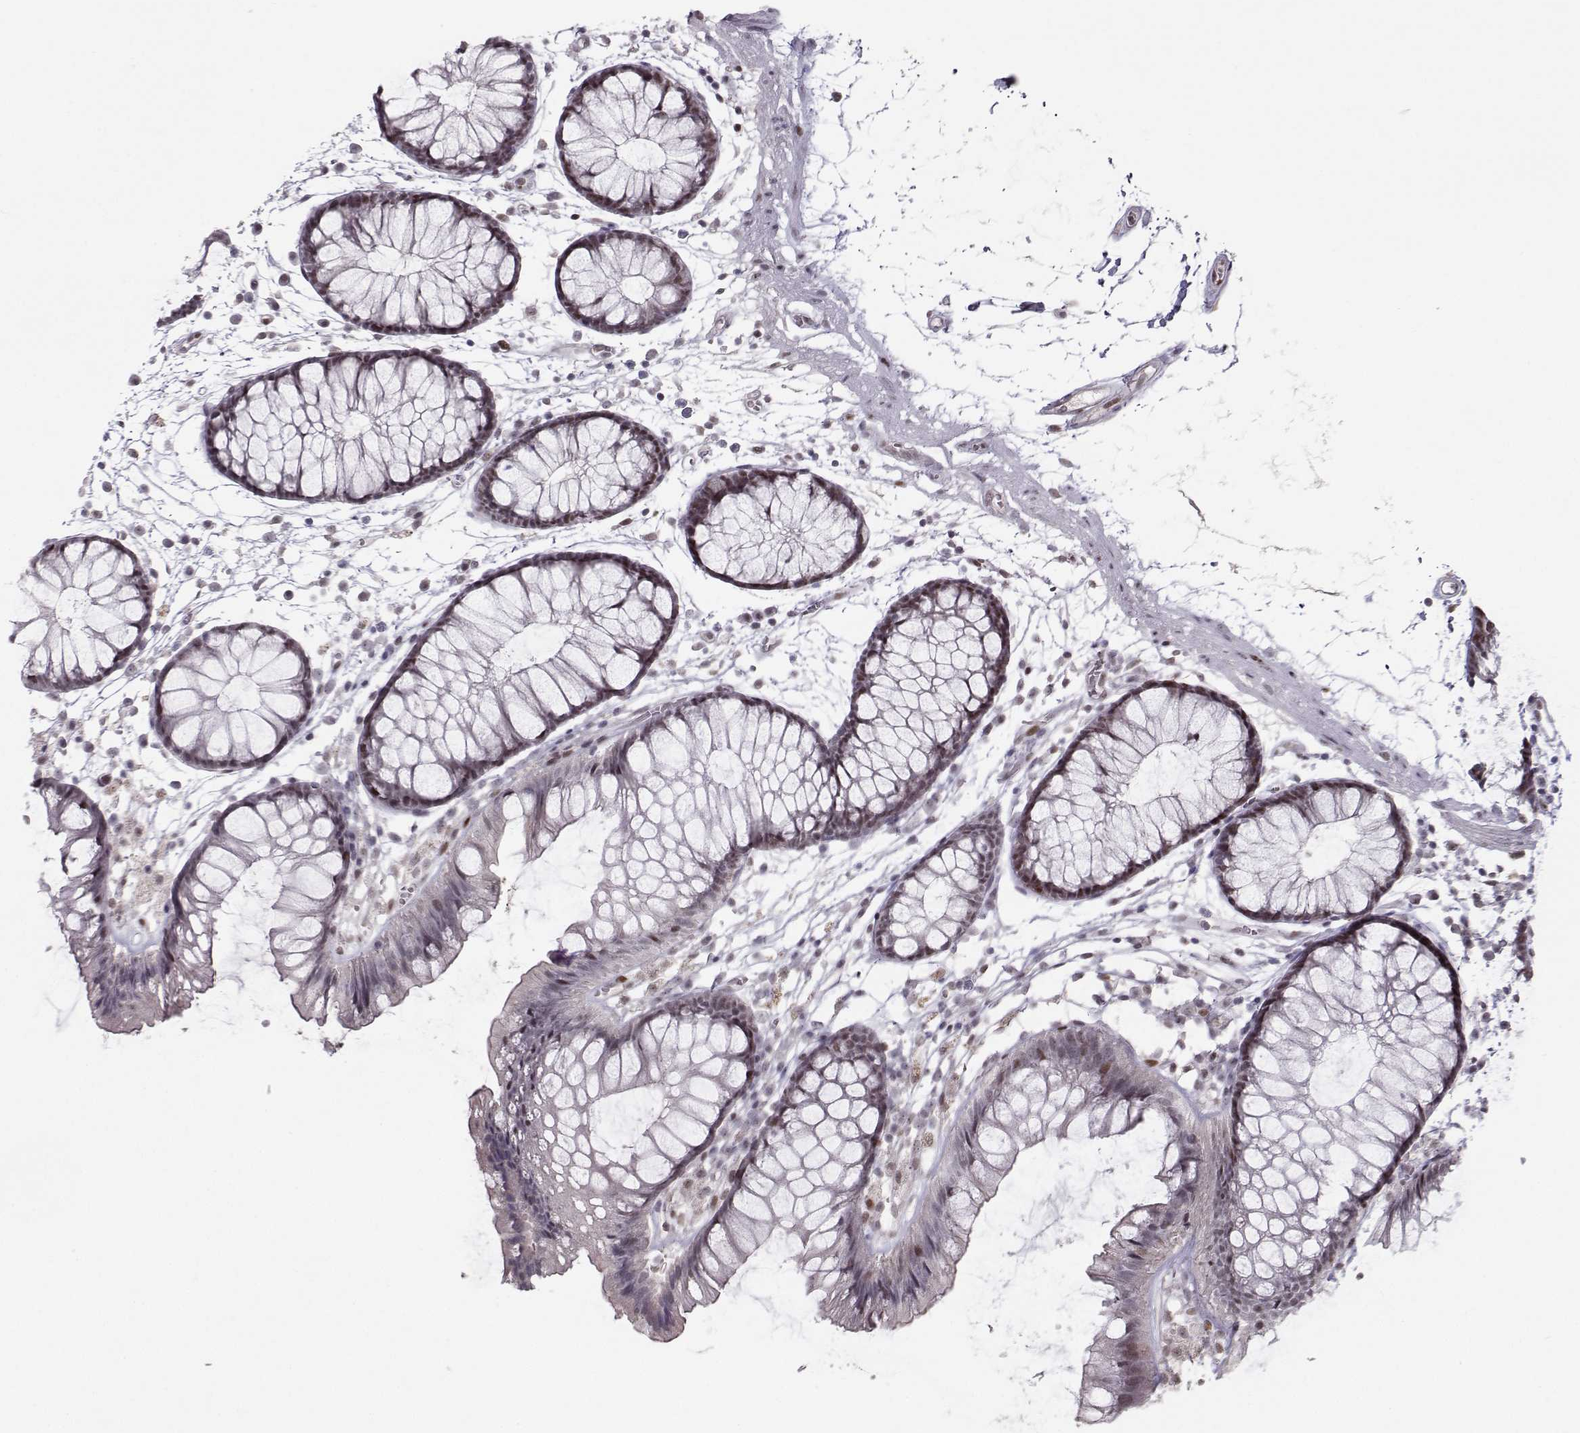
{"staining": {"intensity": "strong", "quantity": "25%-75%", "location": "nuclear"}, "tissue": "colon", "cell_type": "Endothelial cells", "image_type": "normal", "snomed": [{"axis": "morphology", "description": "Normal tissue, NOS"}, {"axis": "morphology", "description": "Adenocarcinoma, NOS"}, {"axis": "topography", "description": "Colon"}], "caption": "IHC micrograph of normal colon: human colon stained using immunohistochemistry (IHC) shows high levels of strong protein expression localized specifically in the nuclear of endothelial cells, appearing as a nuclear brown color.", "gene": "SNAPC2", "patient": {"sex": "male", "age": 65}}